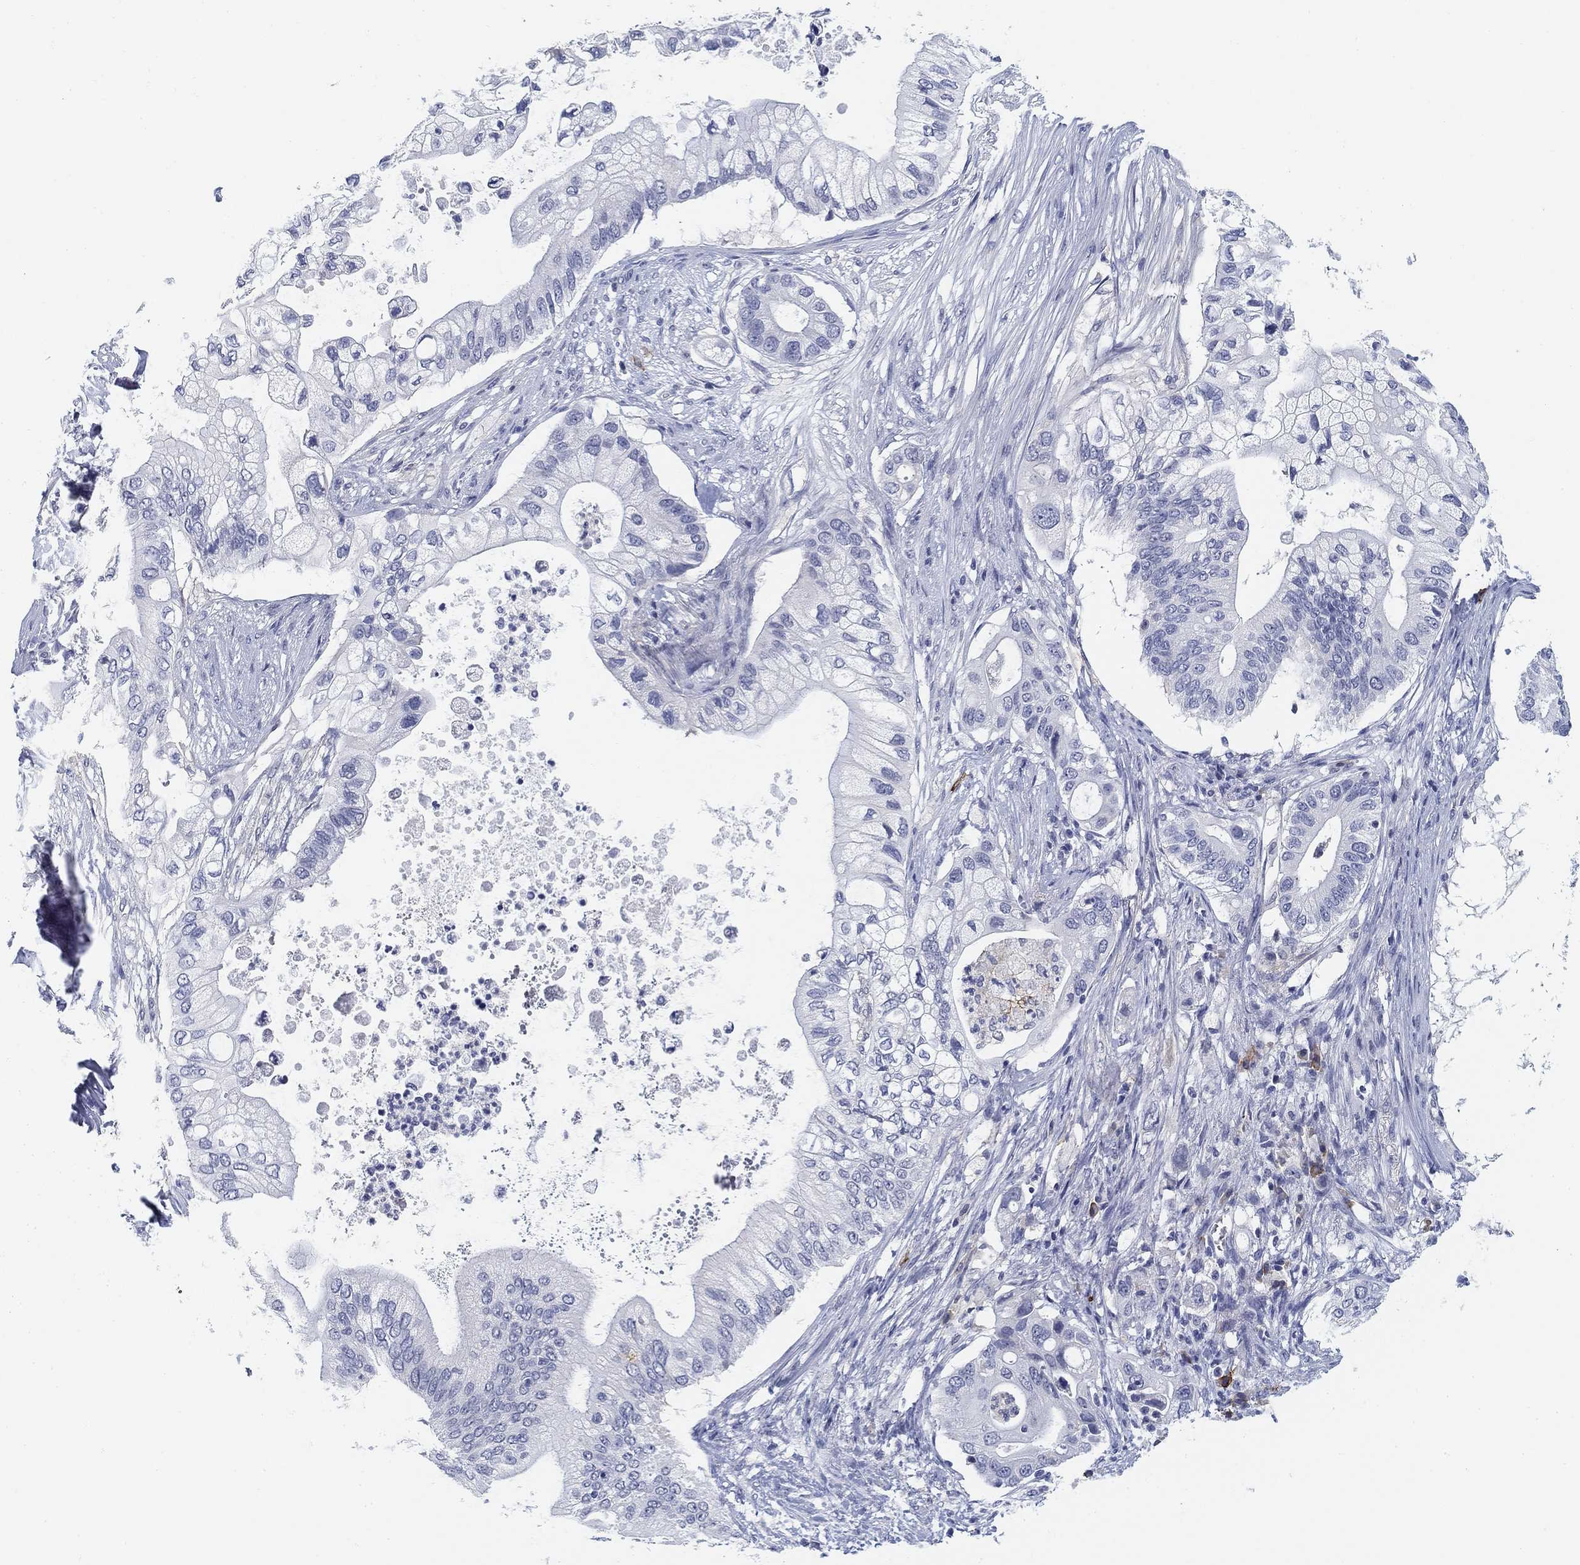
{"staining": {"intensity": "negative", "quantity": "none", "location": "none"}, "tissue": "pancreatic cancer", "cell_type": "Tumor cells", "image_type": "cancer", "snomed": [{"axis": "morphology", "description": "Adenocarcinoma, NOS"}, {"axis": "topography", "description": "Pancreas"}], "caption": "There is no significant positivity in tumor cells of adenocarcinoma (pancreatic).", "gene": "SLC2A5", "patient": {"sex": "female", "age": 72}}